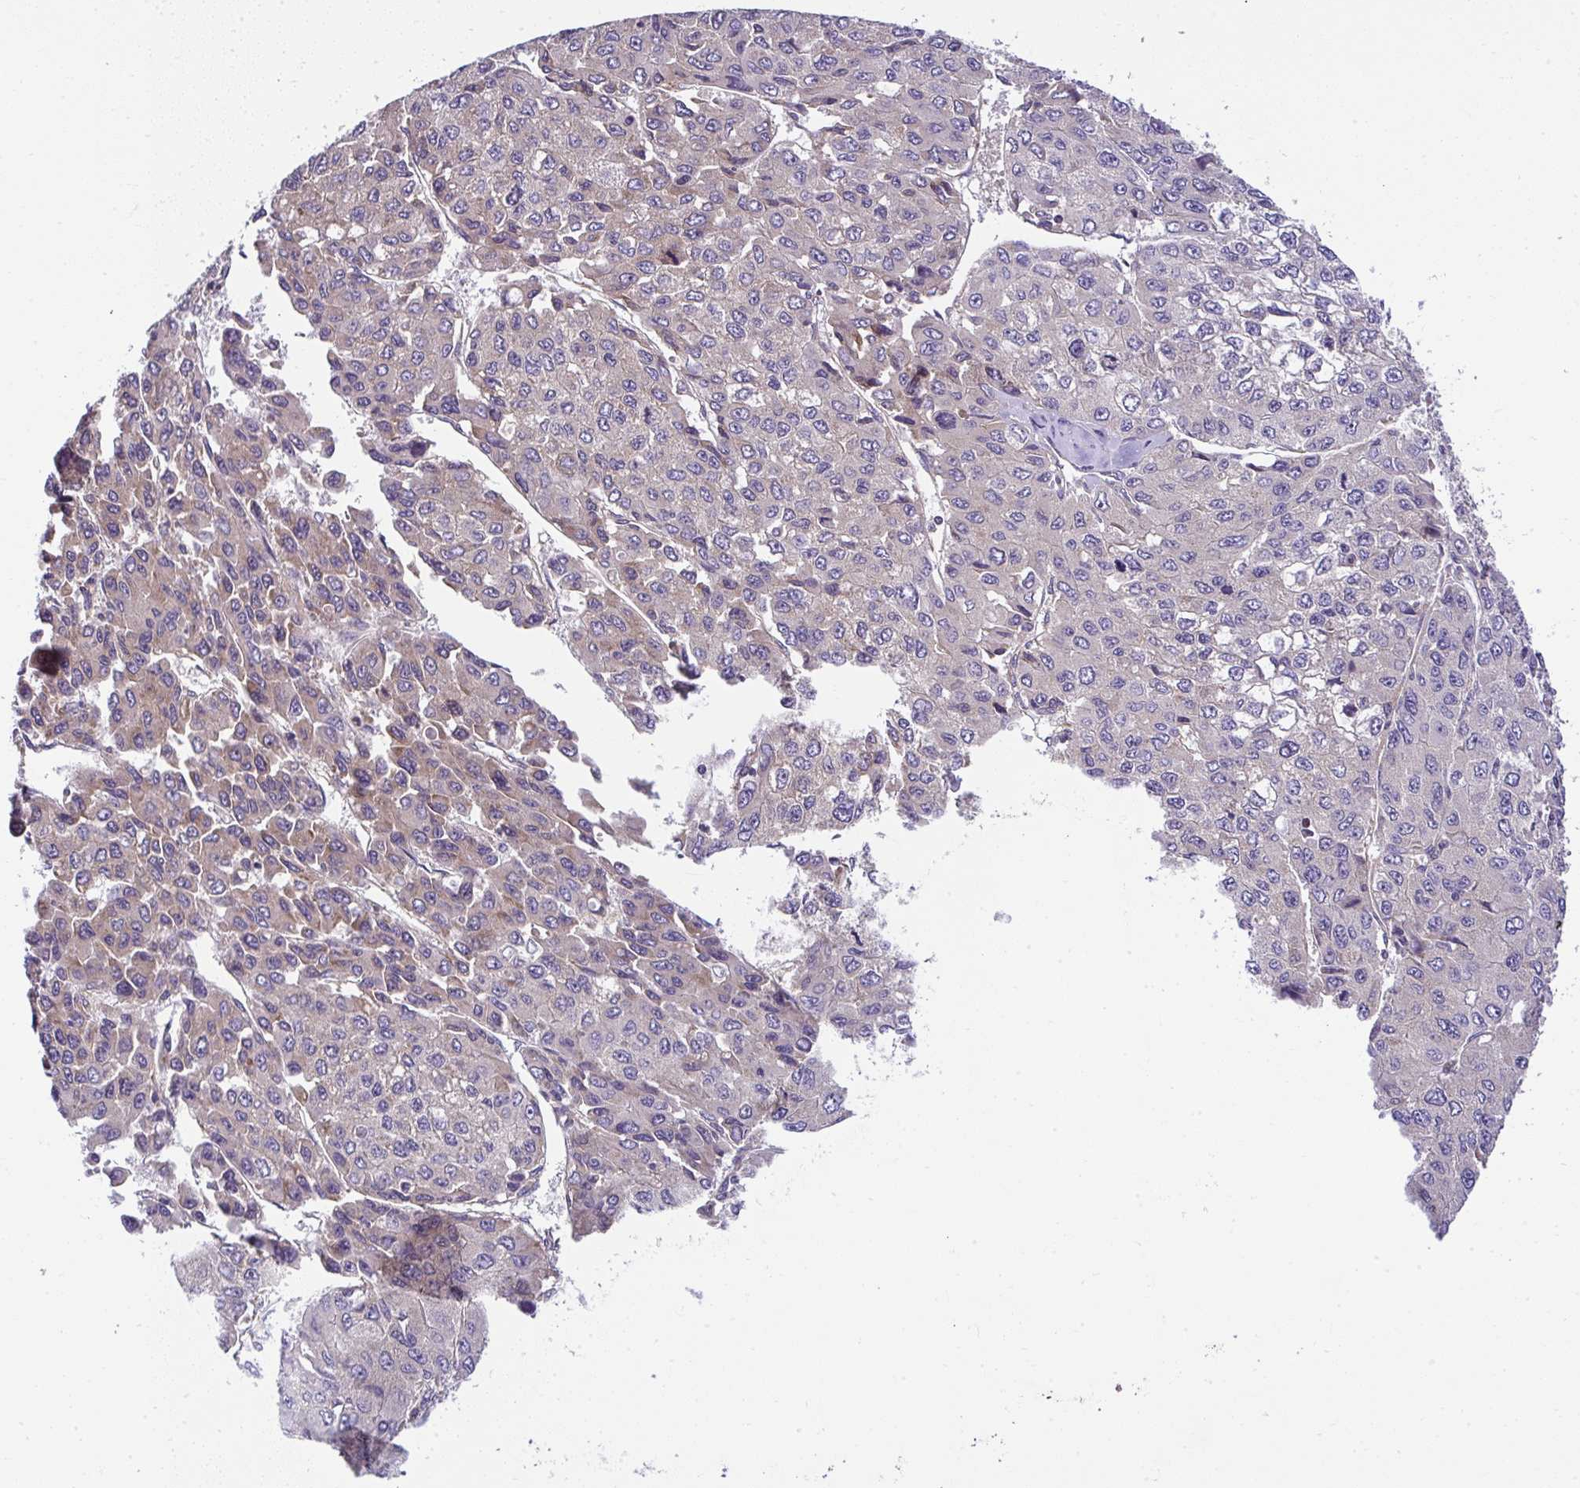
{"staining": {"intensity": "weak", "quantity": "<25%", "location": "cytoplasmic/membranous"}, "tissue": "liver cancer", "cell_type": "Tumor cells", "image_type": "cancer", "snomed": [{"axis": "morphology", "description": "Carcinoma, Hepatocellular, NOS"}, {"axis": "topography", "description": "Liver"}], "caption": "Image shows no protein expression in tumor cells of hepatocellular carcinoma (liver) tissue.", "gene": "RPS7", "patient": {"sex": "female", "age": 66}}